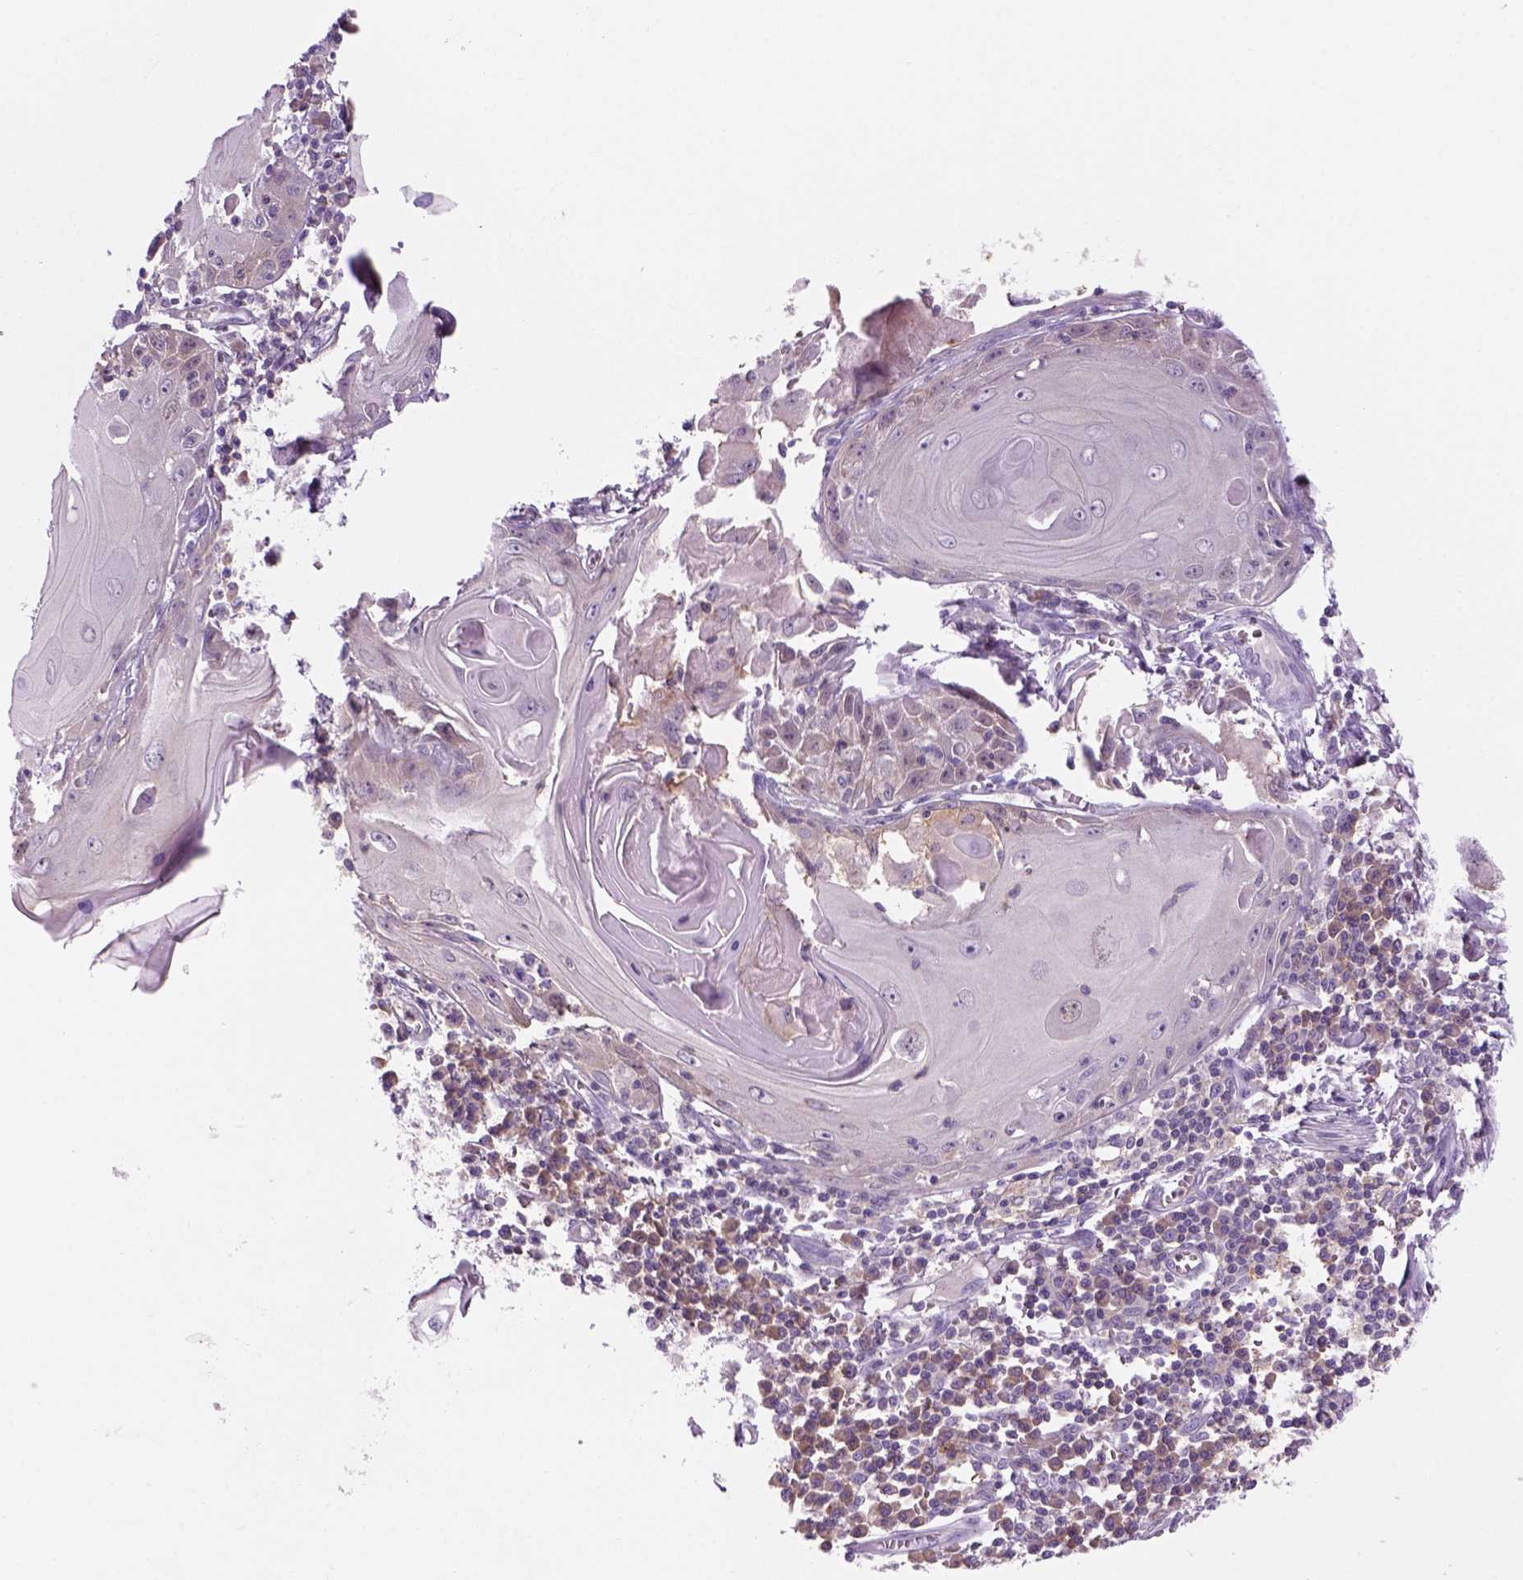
{"staining": {"intensity": "negative", "quantity": "none", "location": "none"}, "tissue": "skin cancer", "cell_type": "Tumor cells", "image_type": "cancer", "snomed": [{"axis": "morphology", "description": "Squamous cell carcinoma, NOS"}, {"axis": "topography", "description": "Skin"}, {"axis": "topography", "description": "Vulva"}], "caption": "Immunohistochemistry (IHC) of human squamous cell carcinoma (skin) demonstrates no positivity in tumor cells. (DAB (3,3'-diaminobenzidine) immunohistochemistry with hematoxylin counter stain).", "gene": "GOT1", "patient": {"sex": "female", "age": 85}}